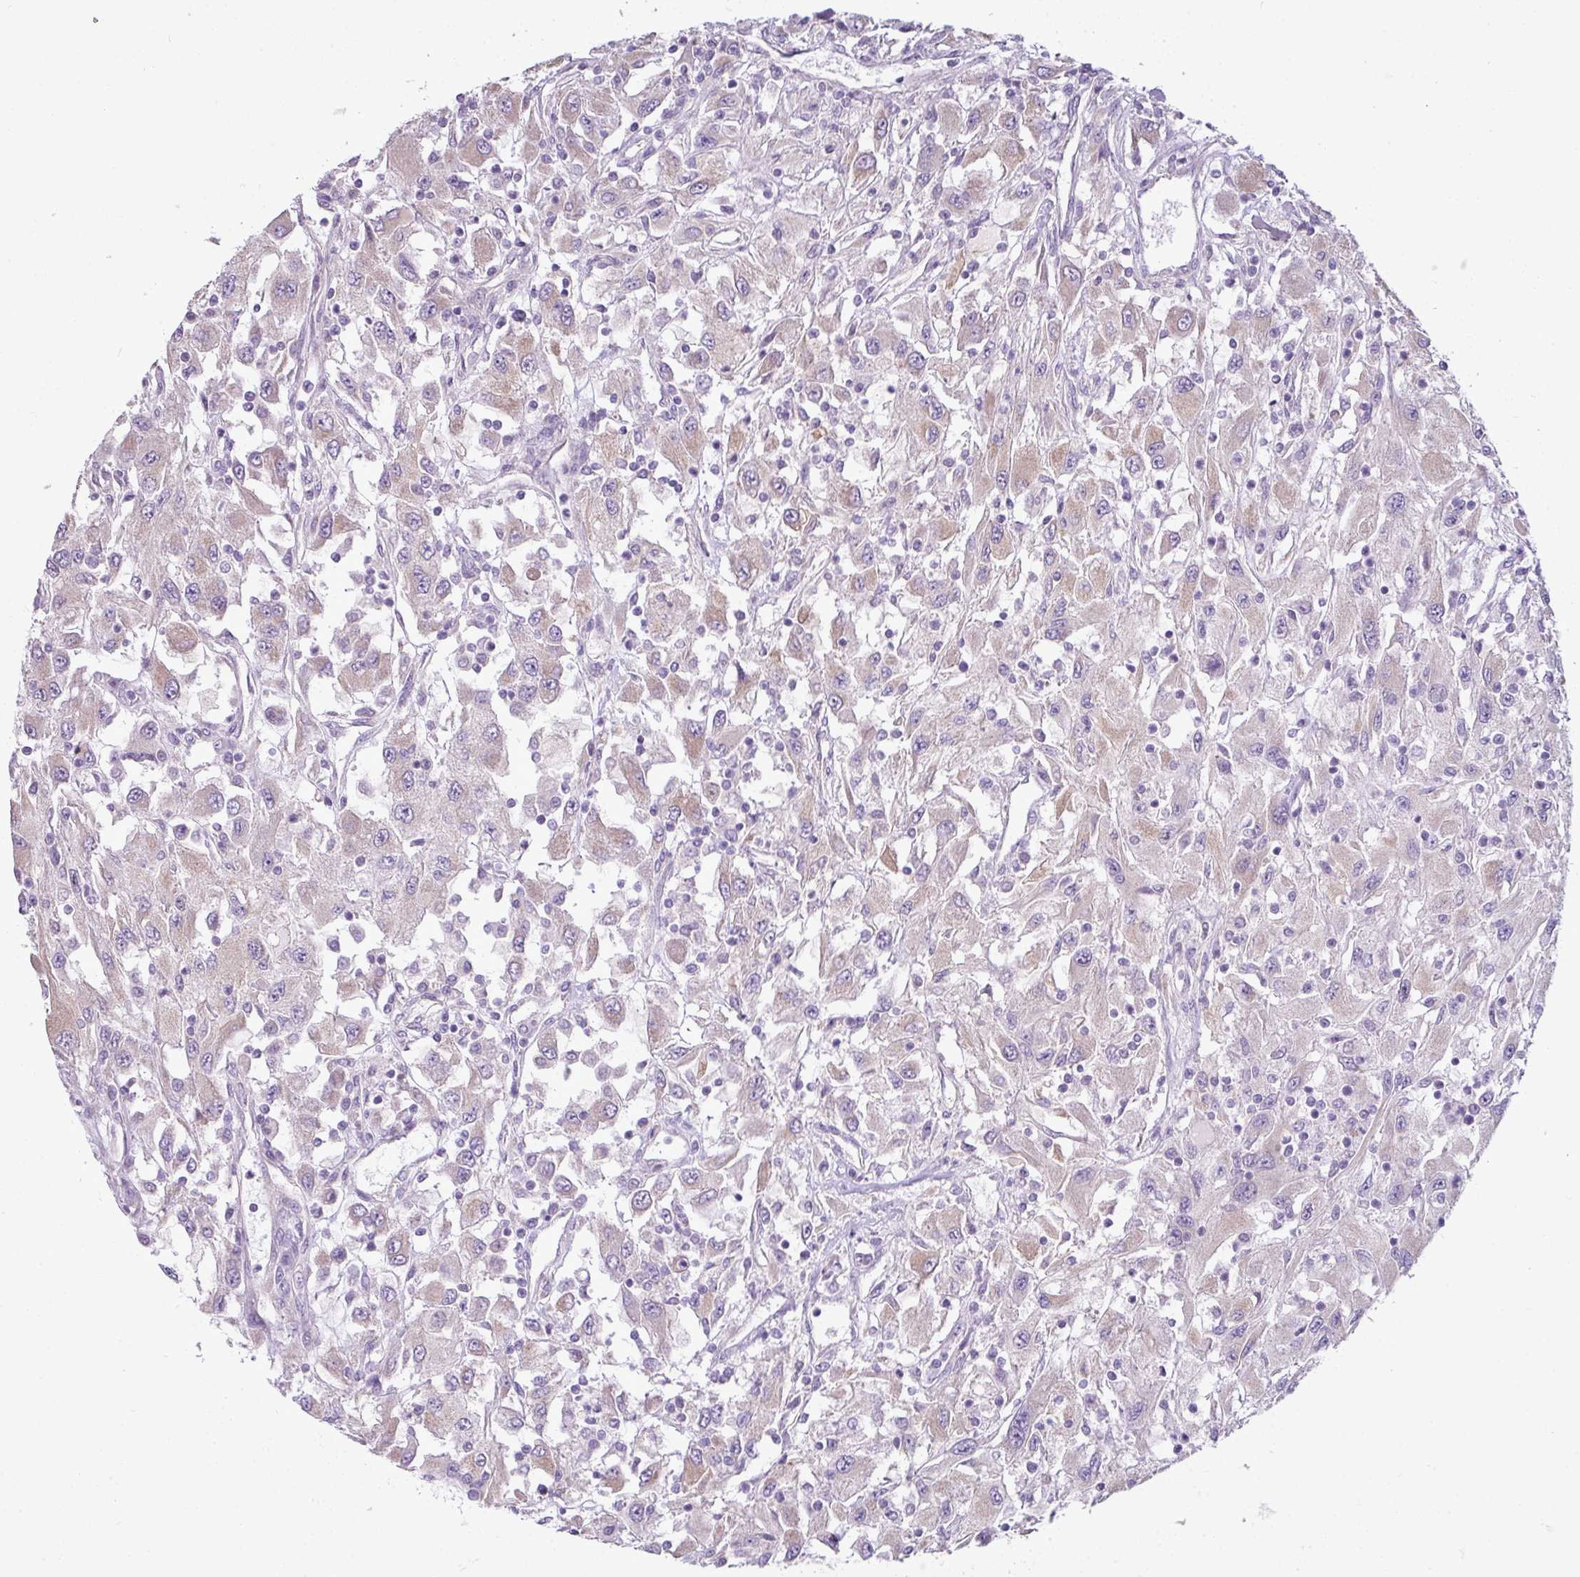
{"staining": {"intensity": "weak", "quantity": "<25%", "location": "cytoplasmic/membranous"}, "tissue": "renal cancer", "cell_type": "Tumor cells", "image_type": "cancer", "snomed": [{"axis": "morphology", "description": "Adenocarcinoma, NOS"}, {"axis": "topography", "description": "Kidney"}], "caption": "The immunohistochemistry (IHC) micrograph has no significant positivity in tumor cells of renal cancer (adenocarcinoma) tissue.", "gene": "CAMK2B", "patient": {"sex": "female", "age": 67}}